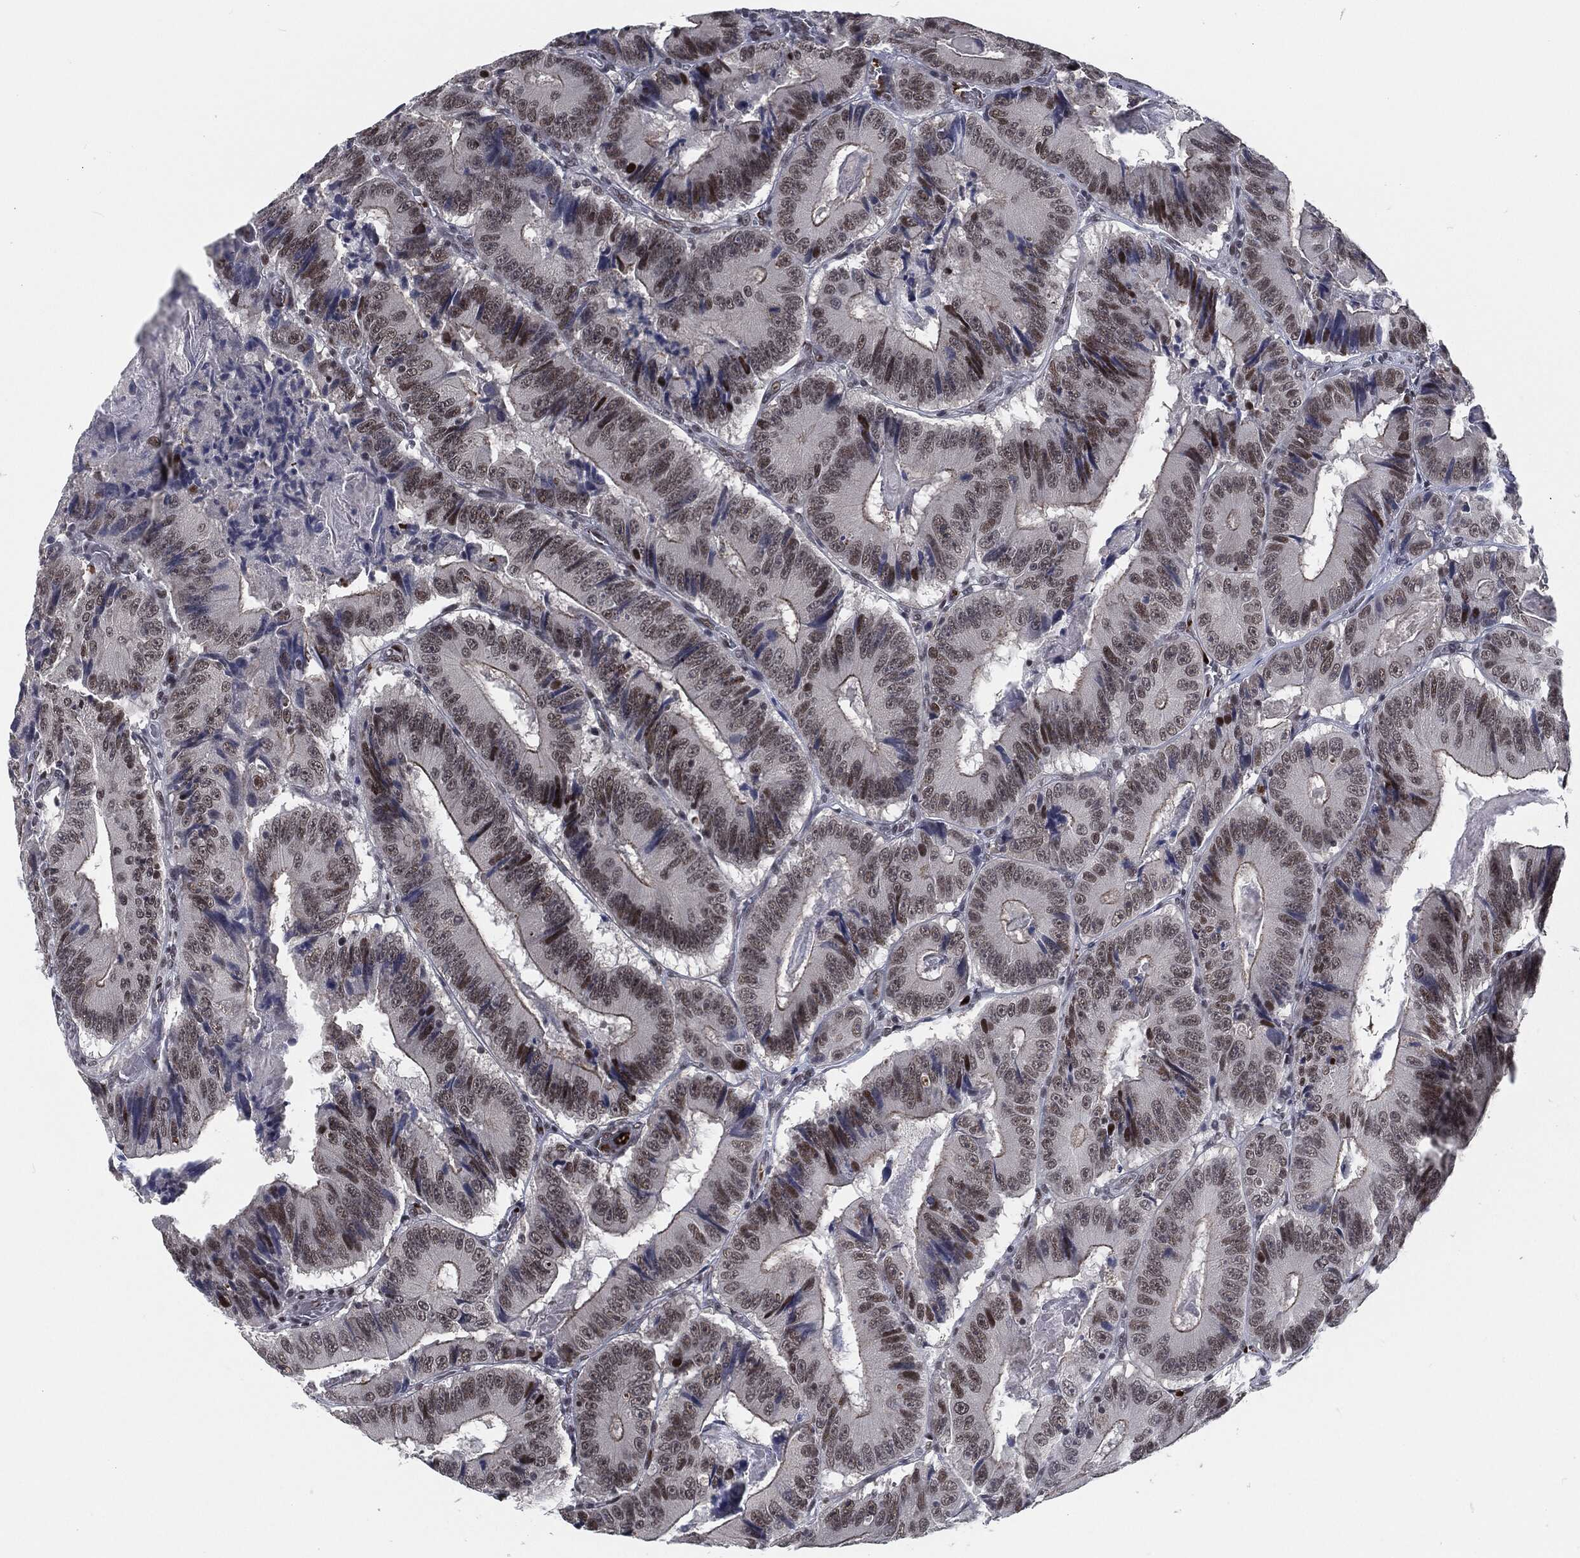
{"staining": {"intensity": "strong", "quantity": "25%-75%", "location": "nuclear"}, "tissue": "colorectal cancer", "cell_type": "Tumor cells", "image_type": "cancer", "snomed": [{"axis": "morphology", "description": "Adenocarcinoma, NOS"}, {"axis": "topography", "description": "Colon"}], "caption": "Human colorectal adenocarcinoma stained with a brown dye reveals strong nuclear positive expression in approximately 25%-75% of tumor cells.", "gene": "ANXA1", "patient": {"sex": "female", "age": 86}}